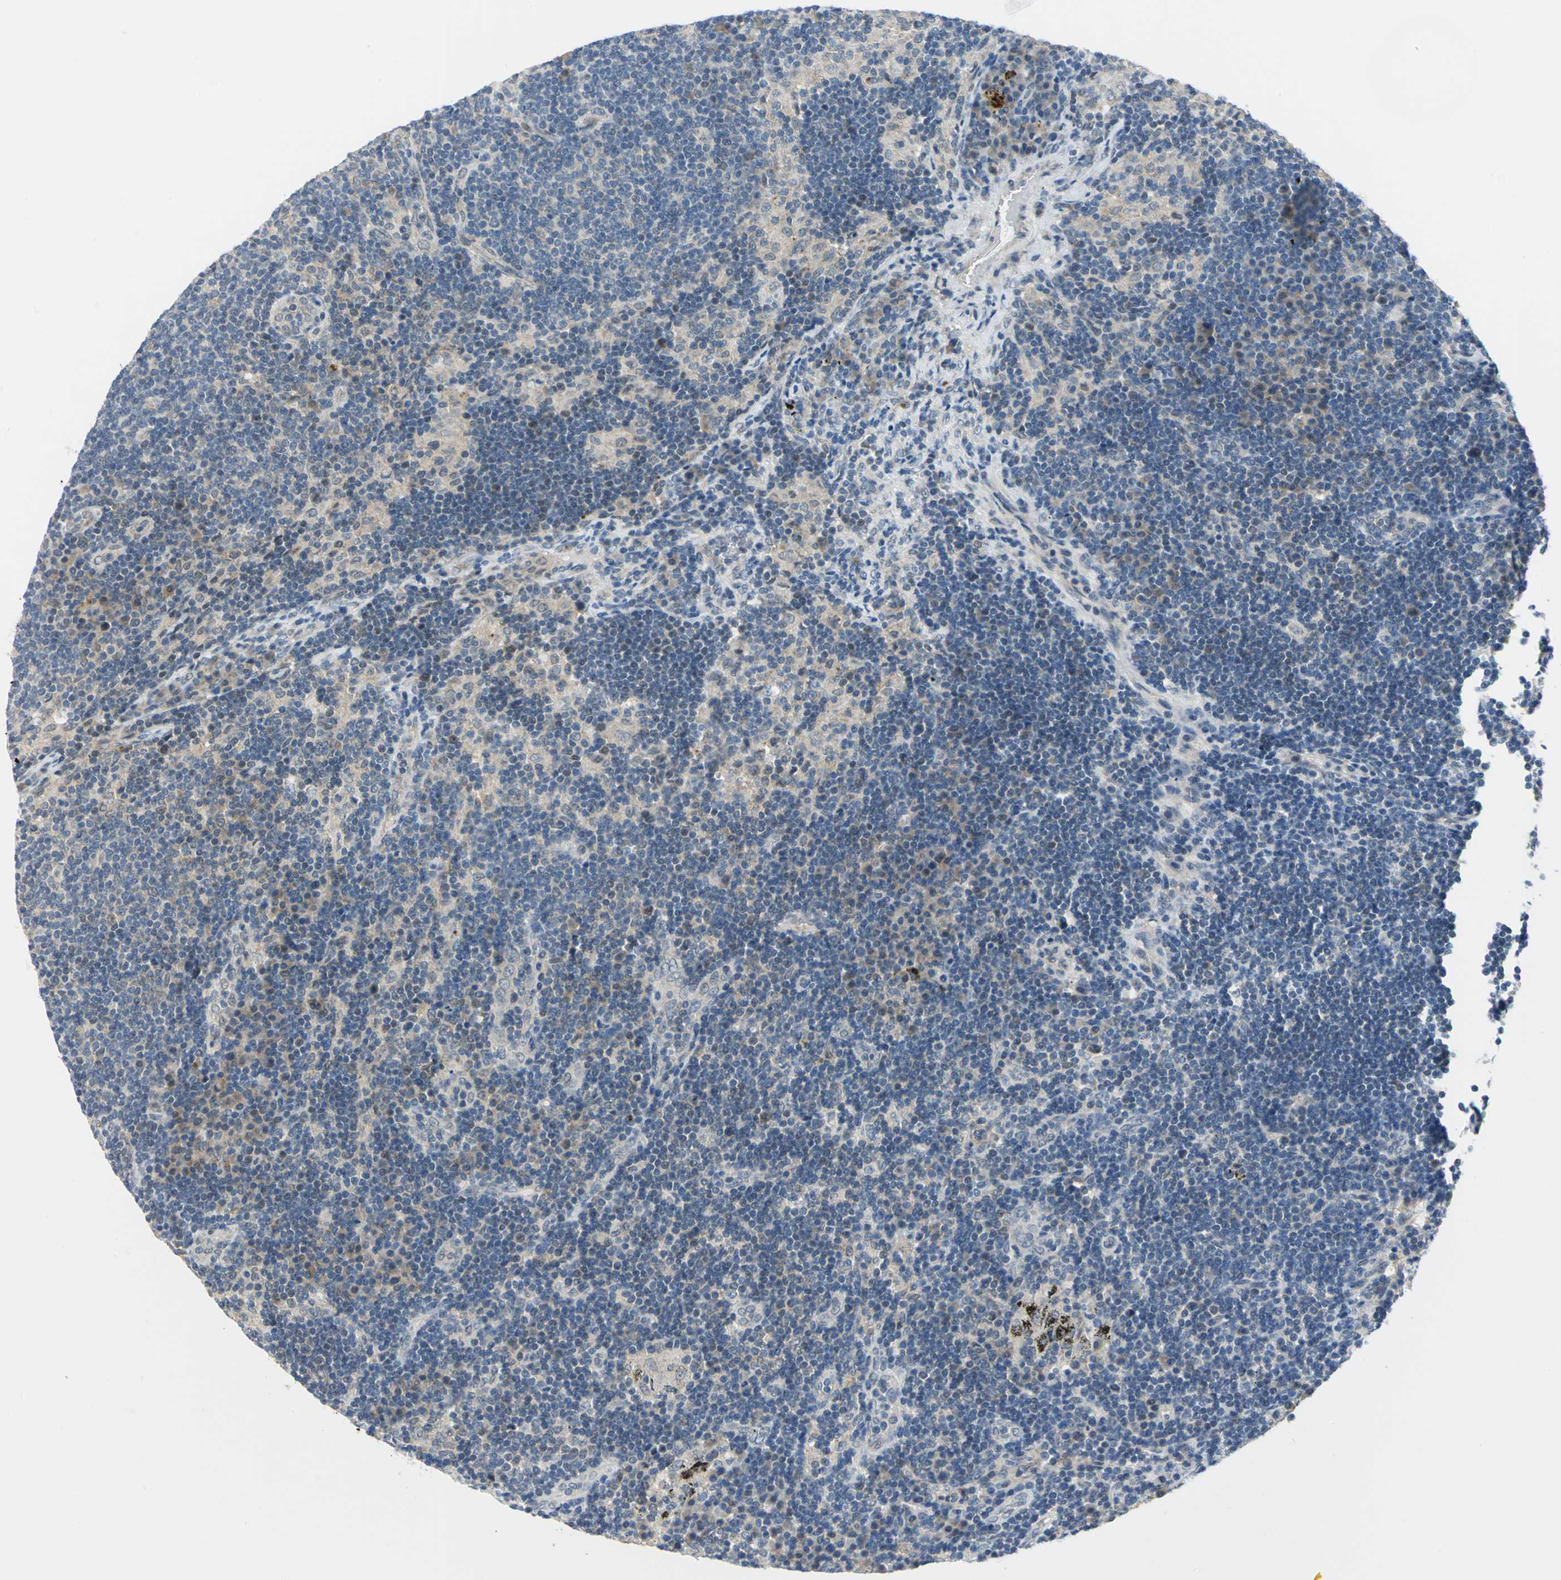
{"staining": {"intensity": "weak", "quantity": ">75%", "location": "cytoplasmic/membranous"}, "tissue": "lymph node", "cell_type": "Germinal center cells", "image_type": "normal", "snomed": [{"axis": "morphology", "description": "Normal tissue, NOS"}, {"axis": "morphology", "description": "Squamous cell carcinoma, metastatic, NOS"}, {"axis": "topography", "description": "Lymph node"}], "caption": "Protein staining of normal lymph node displays weak cytoplasmic/membranous staining in about >75% of germinal center cells.", "gene": "PIN1", "patient": {"sex": "female", "age": 53}}